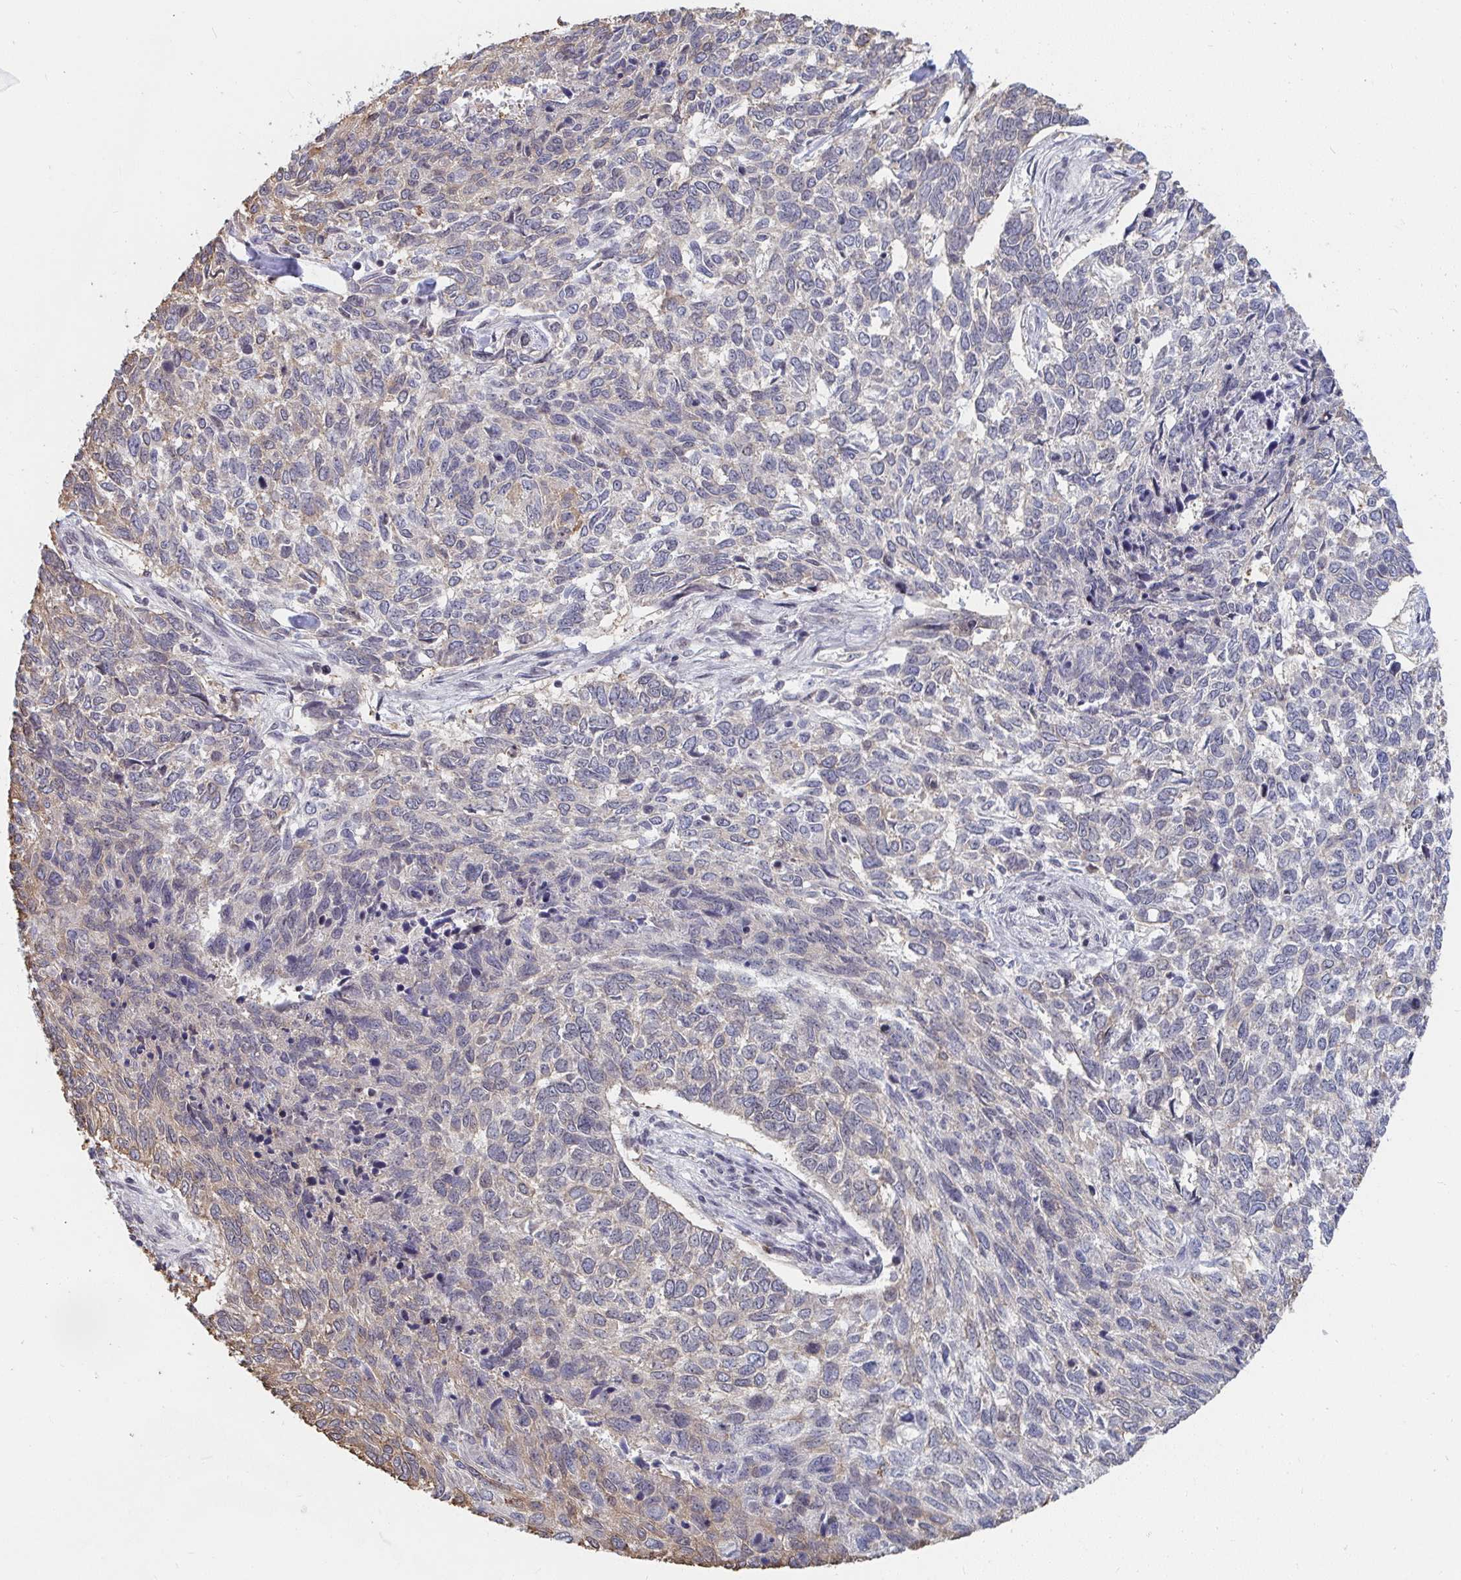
{"staining": {"intensity": "weak", "quantity": "25%-75%", "location": "cytoplasmic/membranous"}, "tissue": "skin cancer", "cell_type": "Tumor cells", "image_type": "cancer", "snomed": [{"axis": "morphology", "description": "Basal cell carcinoma"}, {"axis": "topography", "description": "Skin"}], "caption": "A low amount of weak cytoplasmic/membranous staining is identified in about 25%-75% of tumor cells in skin cancer (basal cell carcinoma) tissue.", "gene": "TRIP12", "patient": {"sex": "female", "age": 65}}